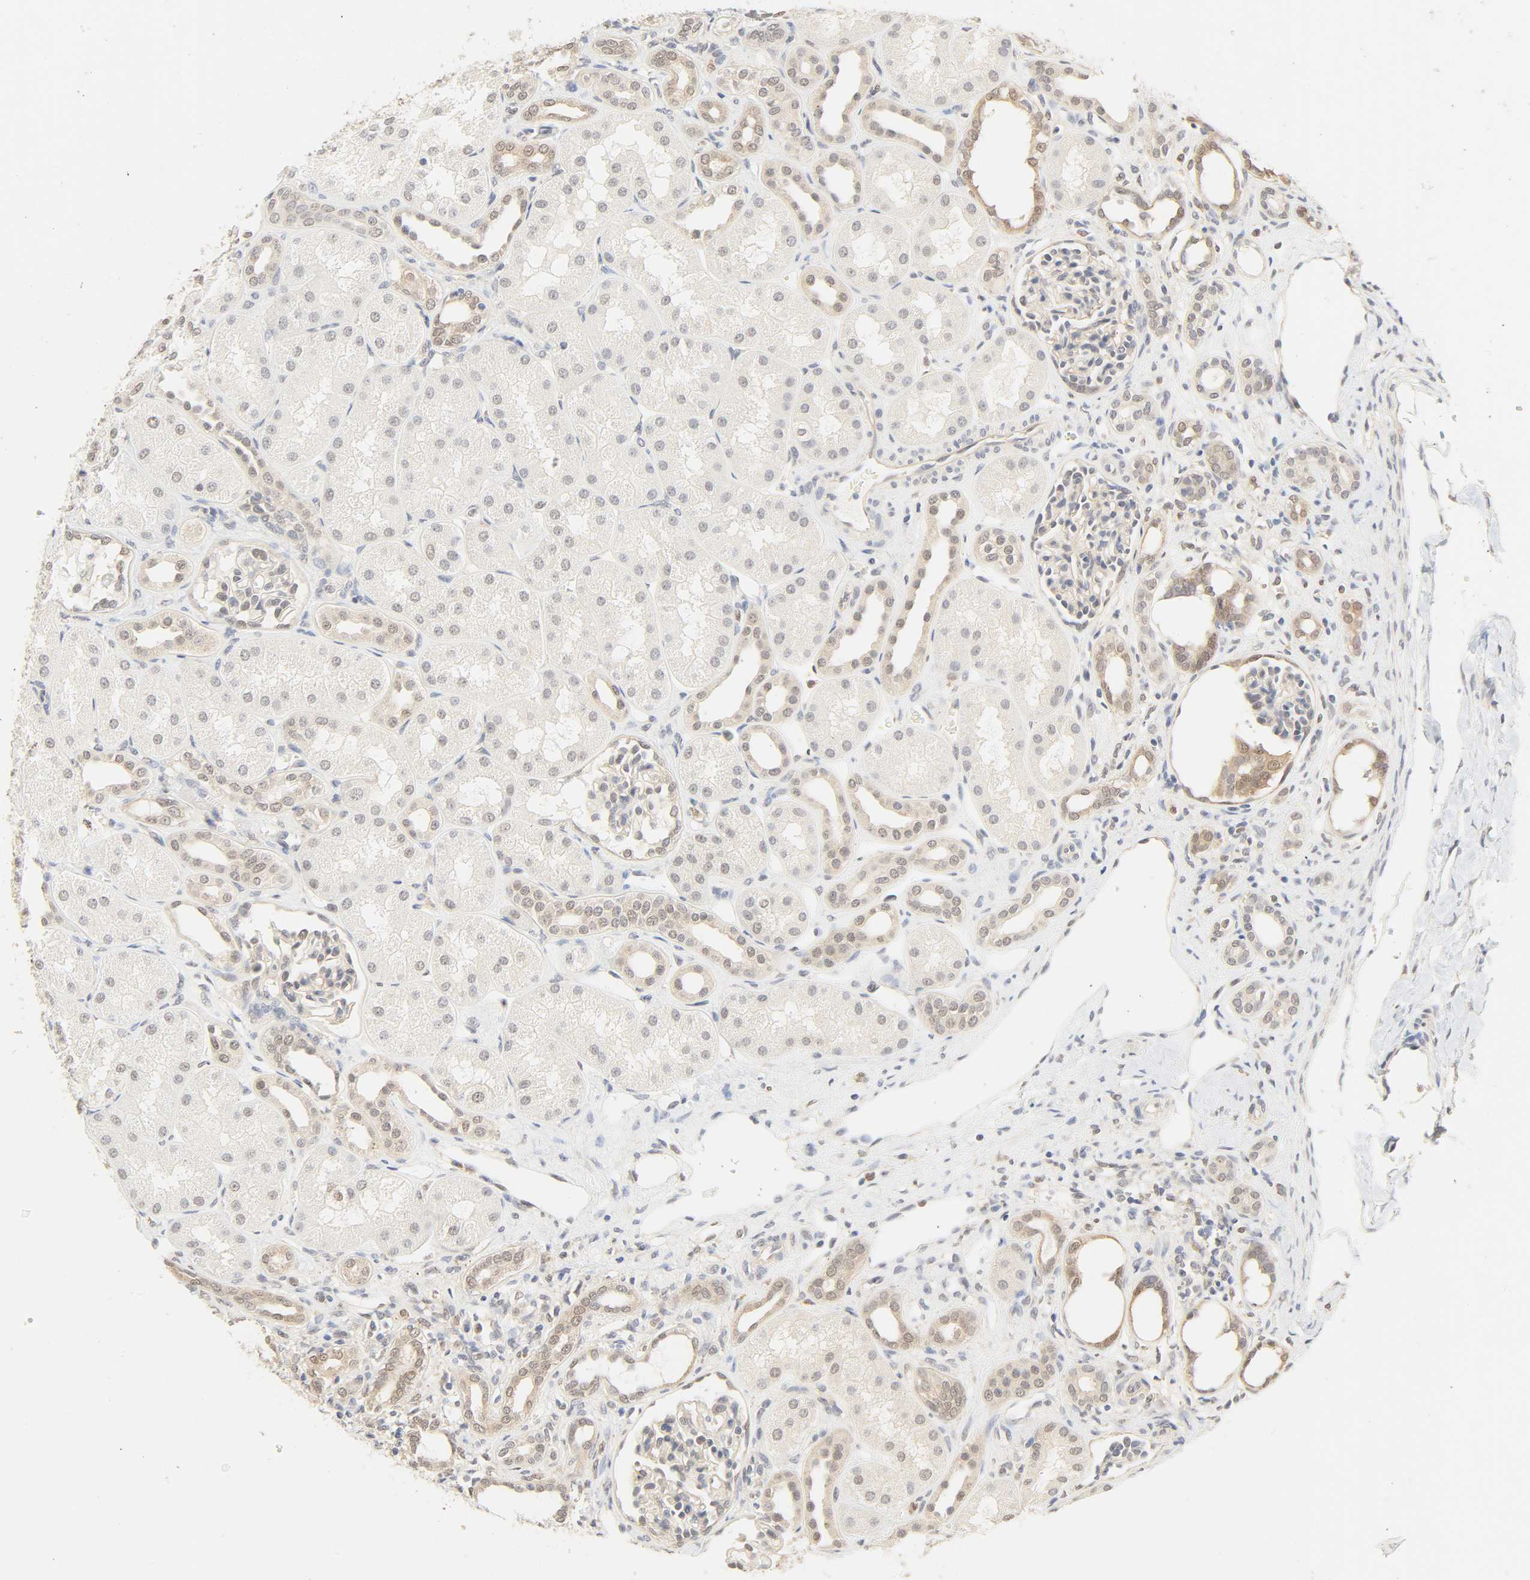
{"staining": {"intensity": "weak", "quantity": "<25%", "location": "cytoplasmic/membranous"}, "tissue": "kidney", "cell_type": "Cells in glomeruli", "image_type": "normal", "snomed": [{"axis": "morphology", "description": "Normal tissue, NOS"}, {"axis": "topography", "description": "Kidney"}], "caption": "DAB immunohistochemical staining of normal human kidney demonstrates no significant expression in cells in glomeruli.", "gene": "ACSS2", "patient": {"sex": "male", "age": 7}}